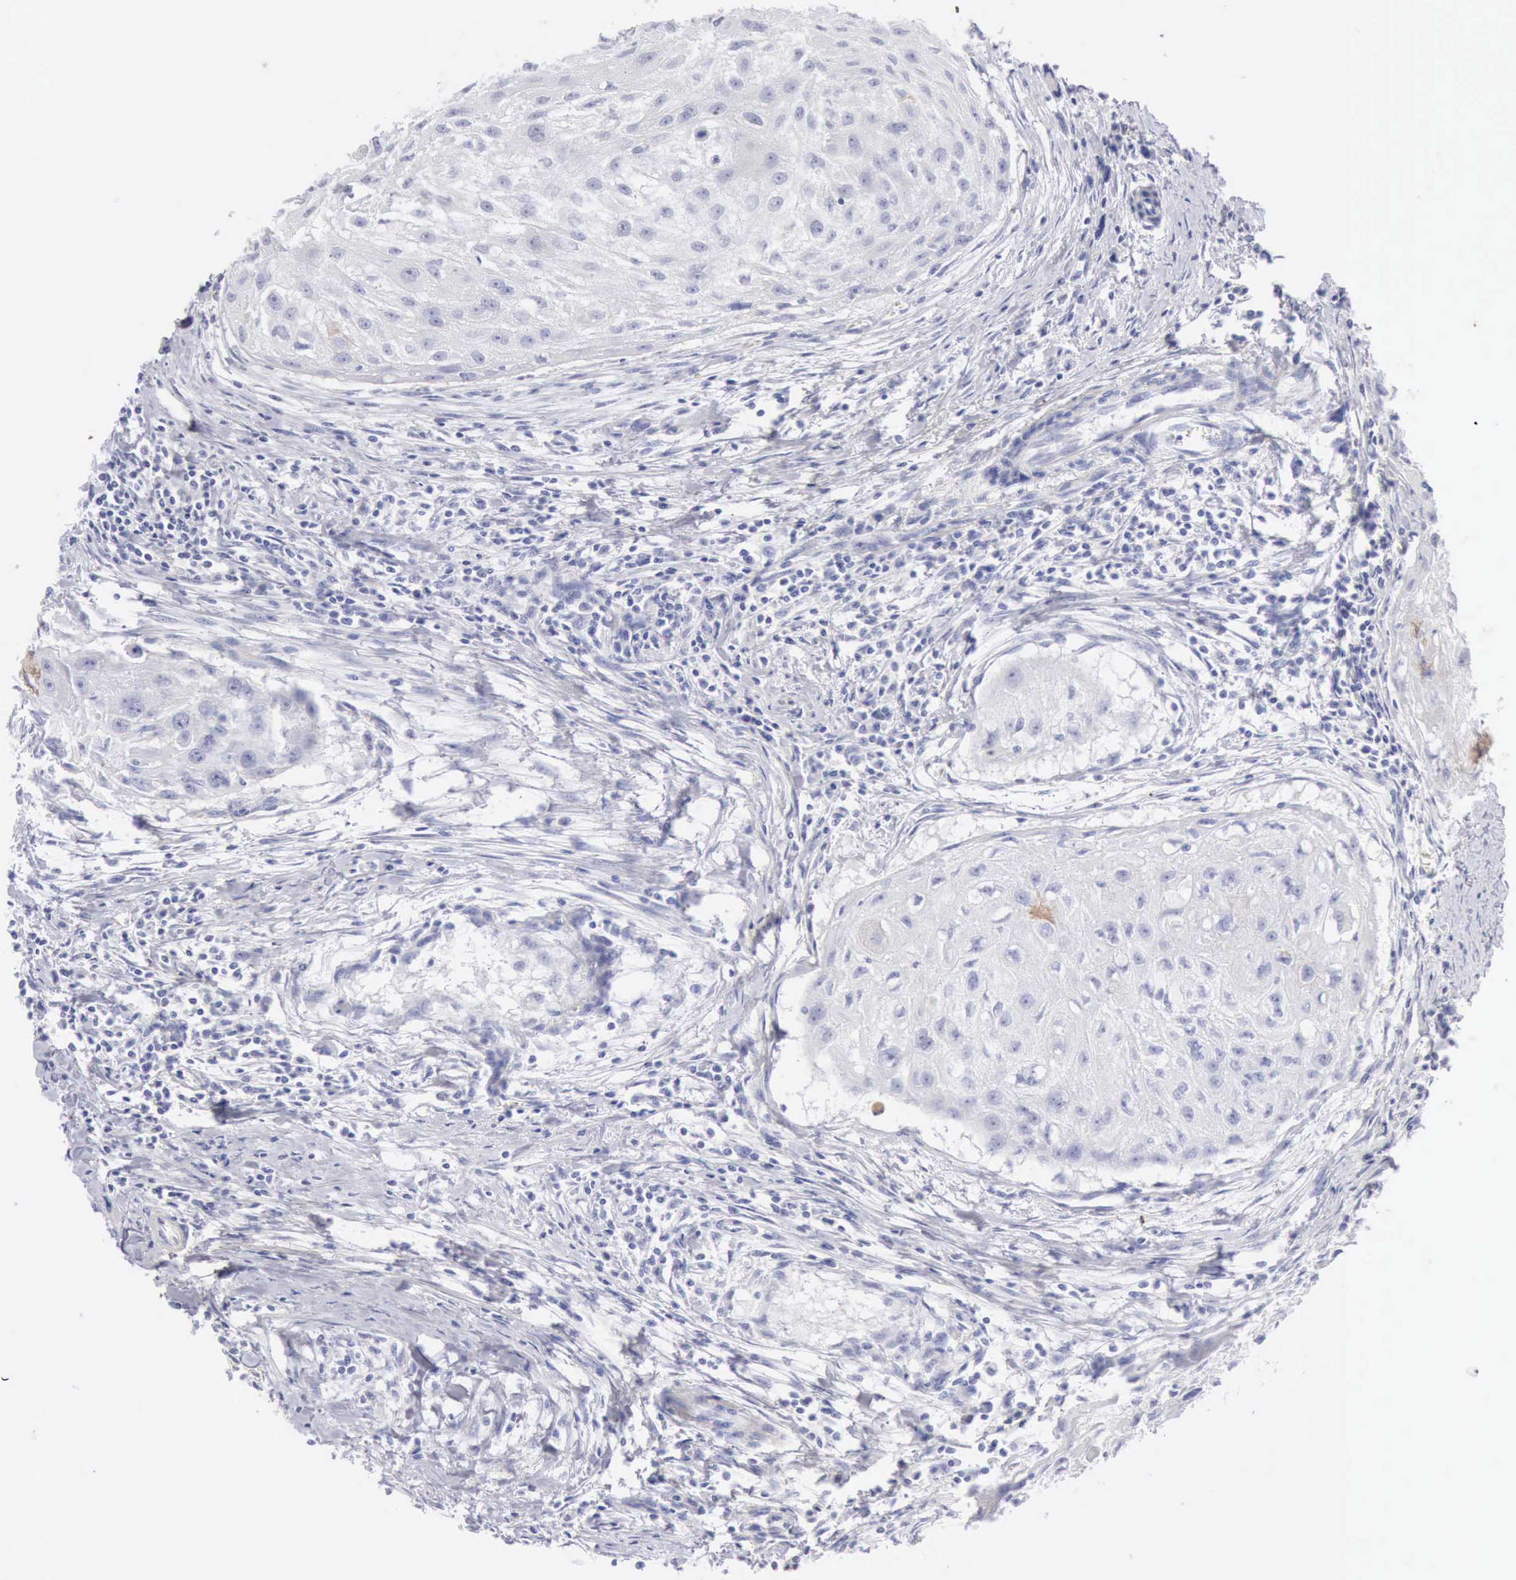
{"staining": {"intensity": "negative", "quantity": "none", "location": "none"}, "tissue": "head and neck cancer", "cell_type": "Tumor cells", "image_type": "cancer", "snomed": [{"axis": "morphology", "description": "Squamous cell carcinoma, NOS"}, {"axis": "topography", "description": "Head-Neck"}], "caption": "Immunohistochemistry histopathology image of squamous cell carcinoma (head and neck) stained for a protein (brown), which shows no staining in tumor cells. Nuclei are stained in blue.", "gene": "KRT10", "patient": {"sex": "male", "age": 64}}